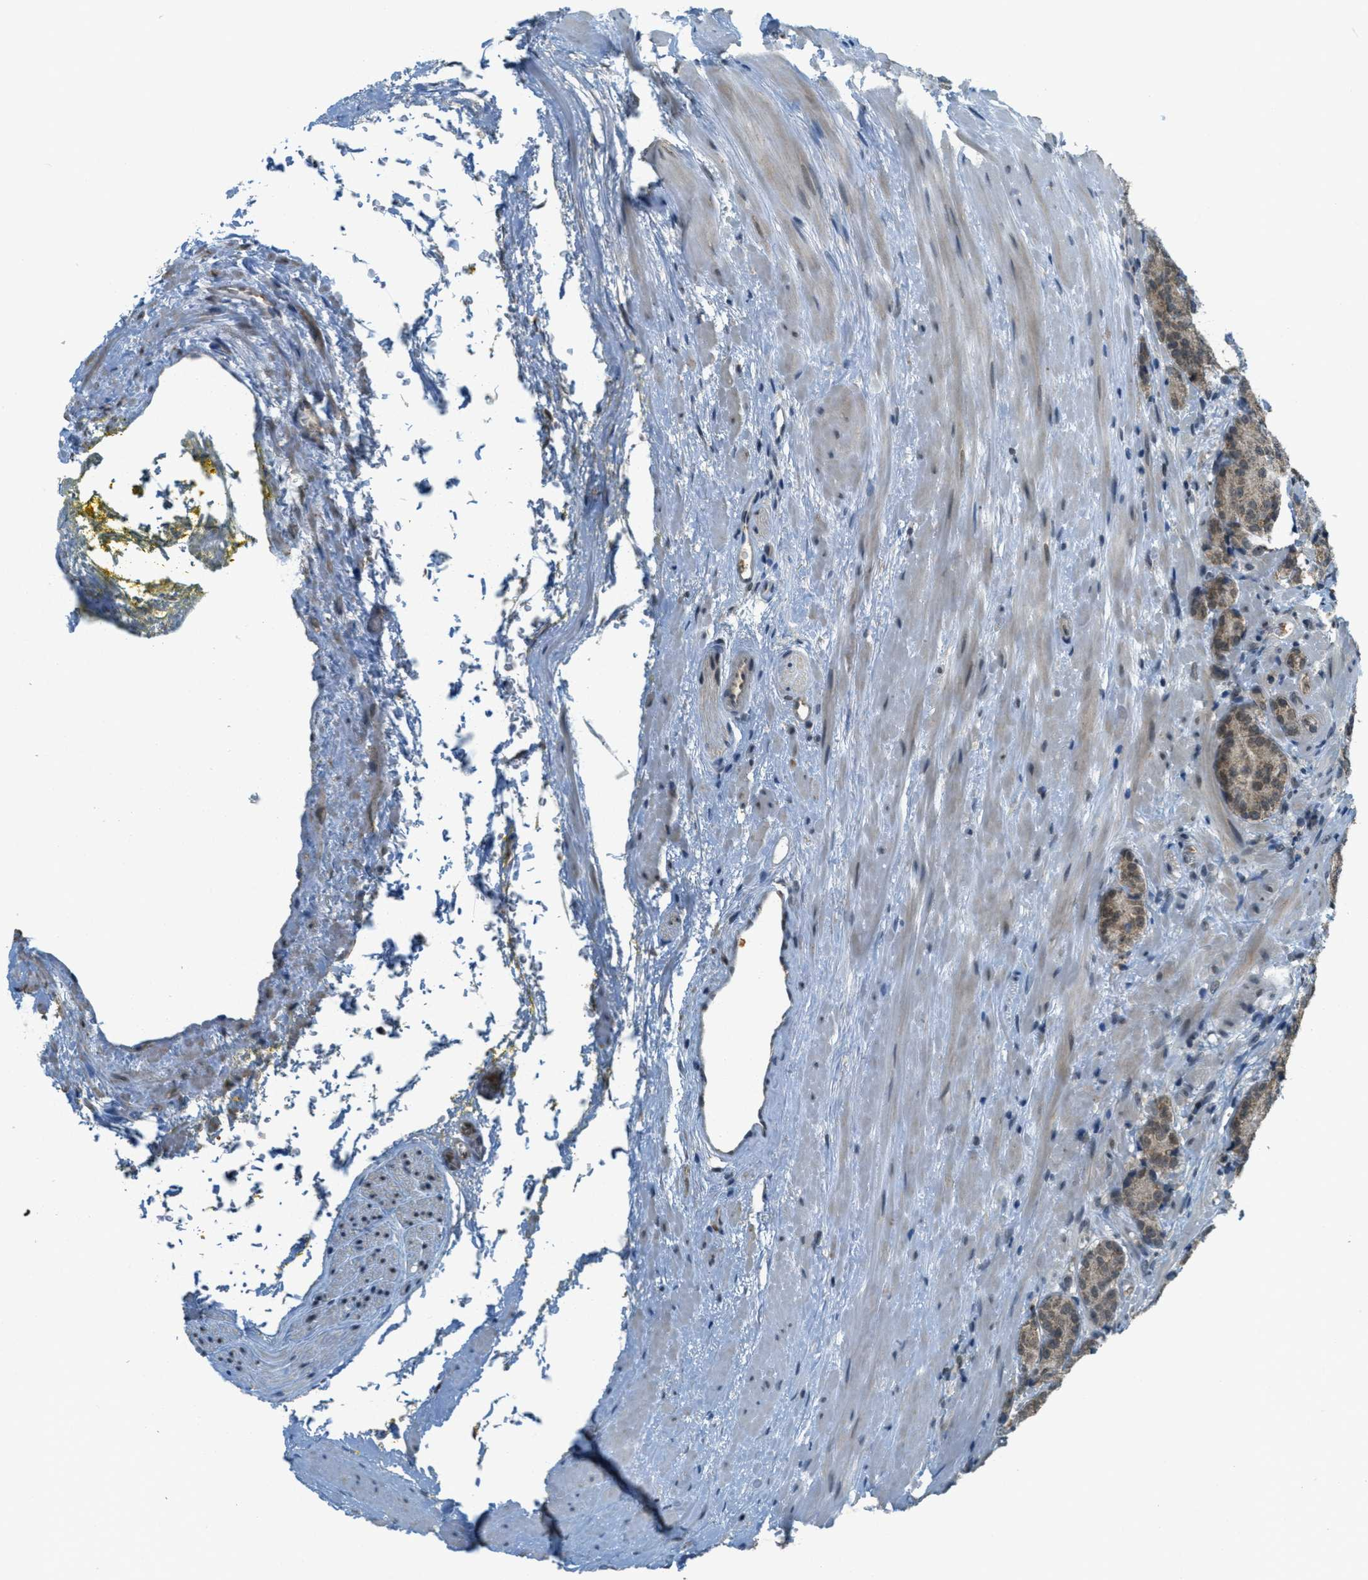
{"staining": {"intensity": "weak", "quantity": ">75%", "location": "cytoplasmic/membranous,nuclear"}, "tissue": "prostate cancer", "cell_type": "Tumor cells", "image_type": "cancer", "snomed": [{"axis": "morphology", "description": "Adenocarcinoma, High grade"}, {"axis": "topography", "description": "Prostate"}], "caption": "IHC histopathology image of human prostate high-grade adenocarcinoma stained for a protein (brown), which reveals low levels of weak cytoplasmic/membranous and nuclear positivity in about >75% of tumor cells.", "gene": "TCF20", "patient": {"sex": "male", "age": 61}}